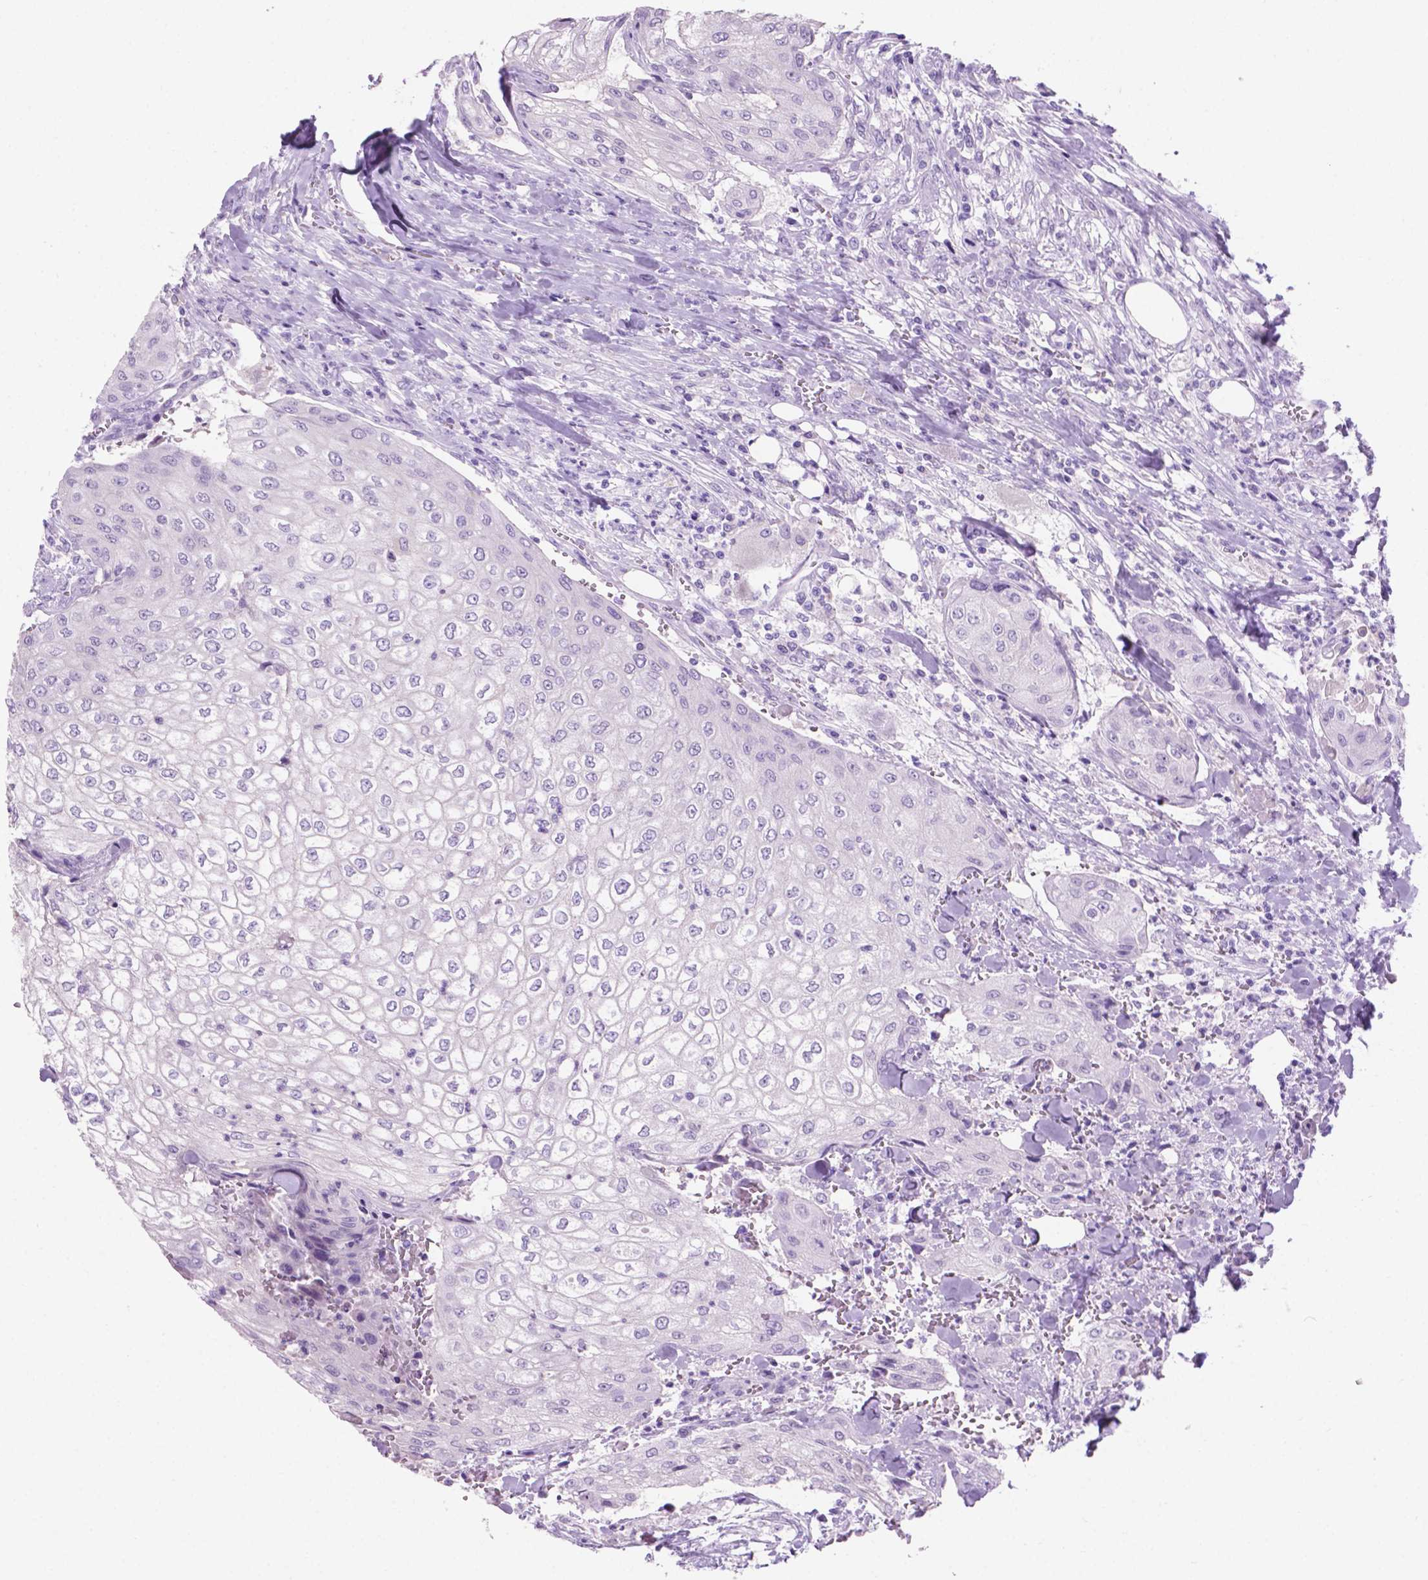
{"staining": {"intensity": "negative", "quantity": "none", "location": "none"}, "tissue": "urothelial cancer", "cell_type": "Tumor cells", "image_type": "cancer", "snomed": [{"axis": "morphology", "description": "Urothelial carcinoma, High grade"}, {"axis": "topography", "description": "Urinary bladder"}], "caption": "Urothelial cancer was stained to show a protein in brown. There is no significant staining in tumor cells.", "gene": "GRIN2B", "patient": {"sex": "male", "age": 62}}